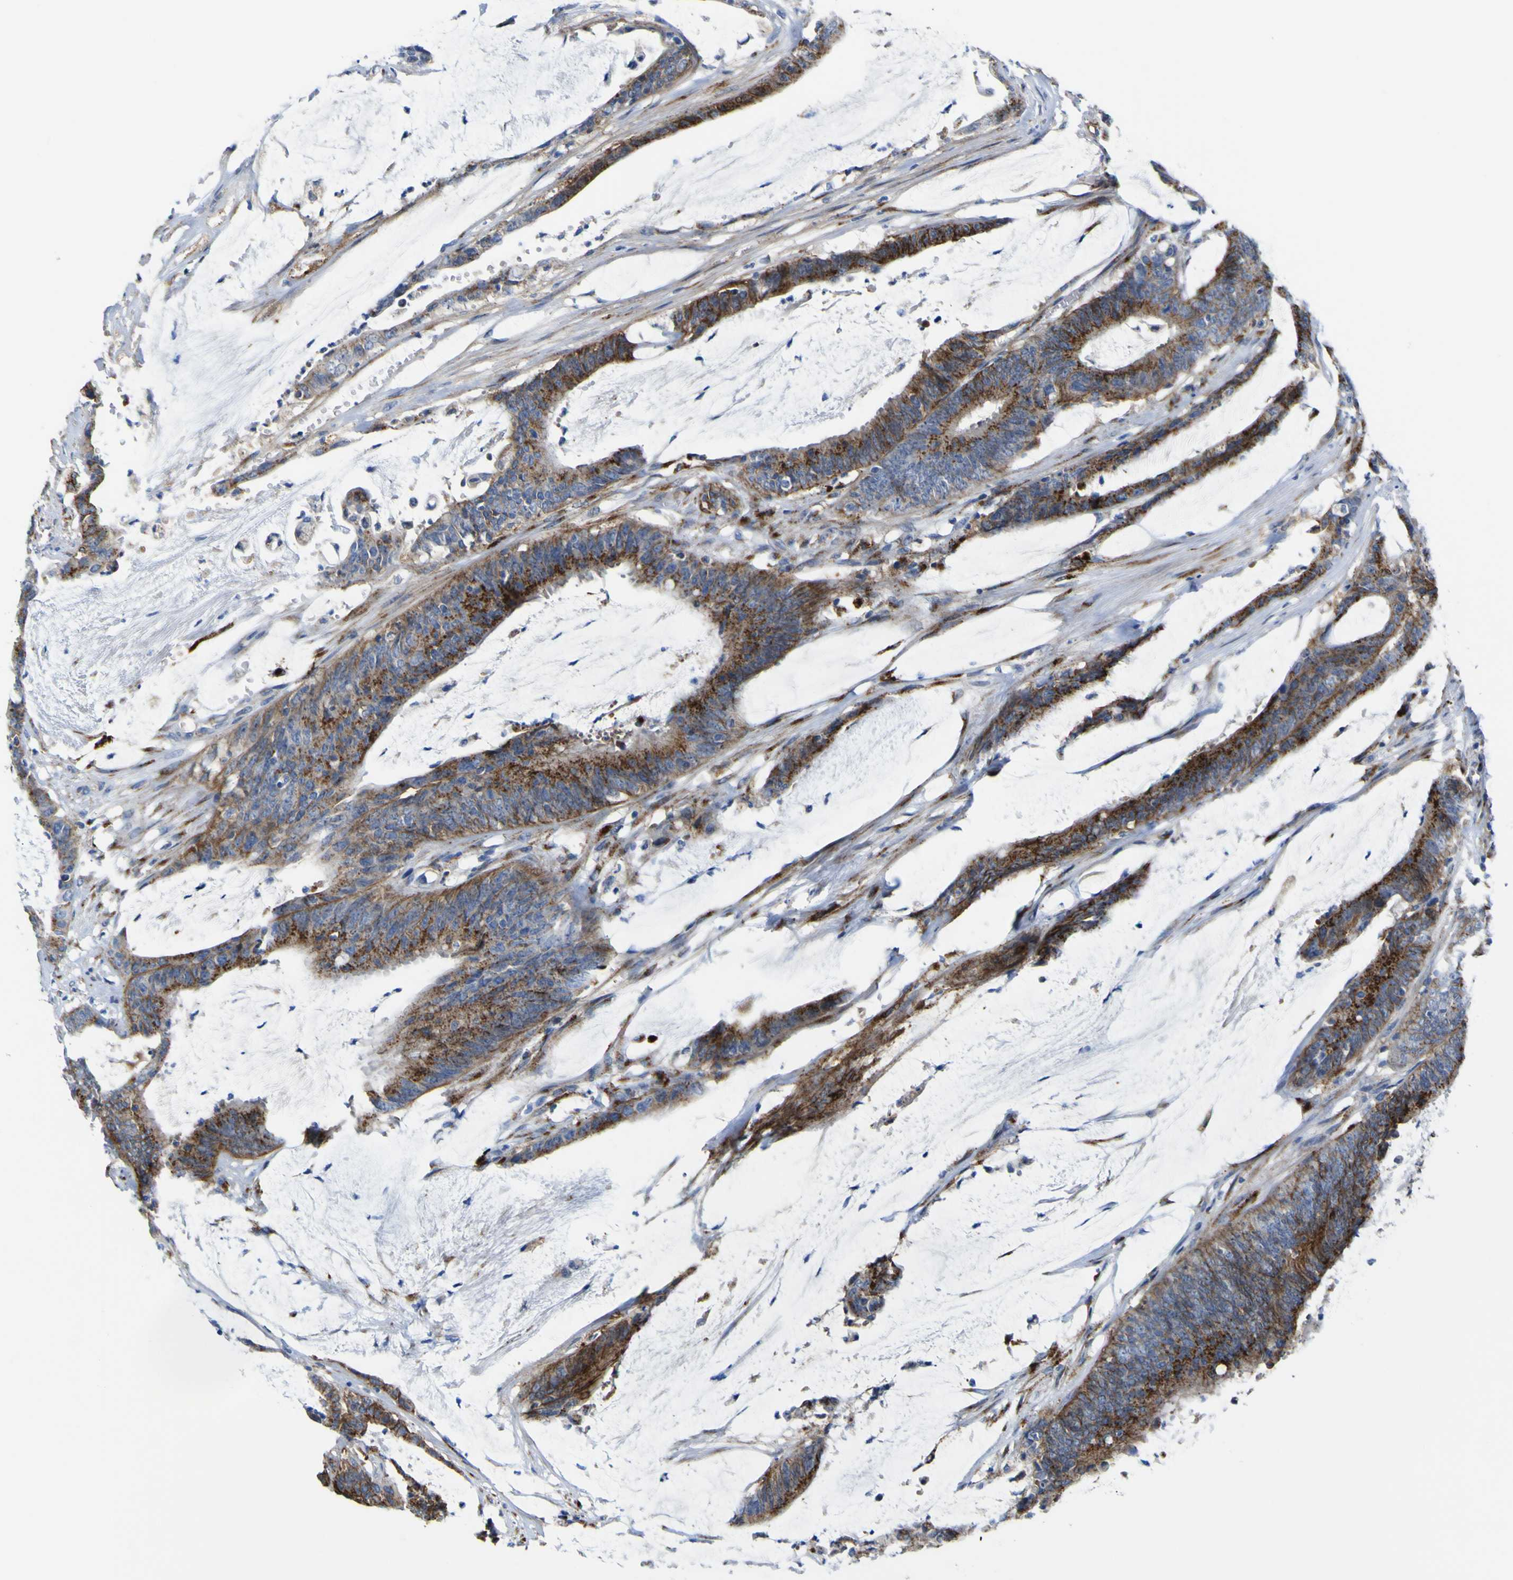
{"staining": {"intensity": "strong", "quantity": ">75%", "location": "cytoplasmic/membranous"}, "tissue": "colorectal cancer", "cell_type": "Tumor cells", "image_type": "cancer", "snomed": [{"axis": "morphology", "description": "Adenocarcinoma, NOS"}, {"axis": "topography", "description": "Rectum"}], "caption": "The photomicrograph displays staining of colorectal cancer (adenocarcinoma), revealing strong cytoplasmic/membranous protein positivity (brown color) within tumor cells.", "gene": "PTPRF", "patient": {"sex": "female", "age": 66}}